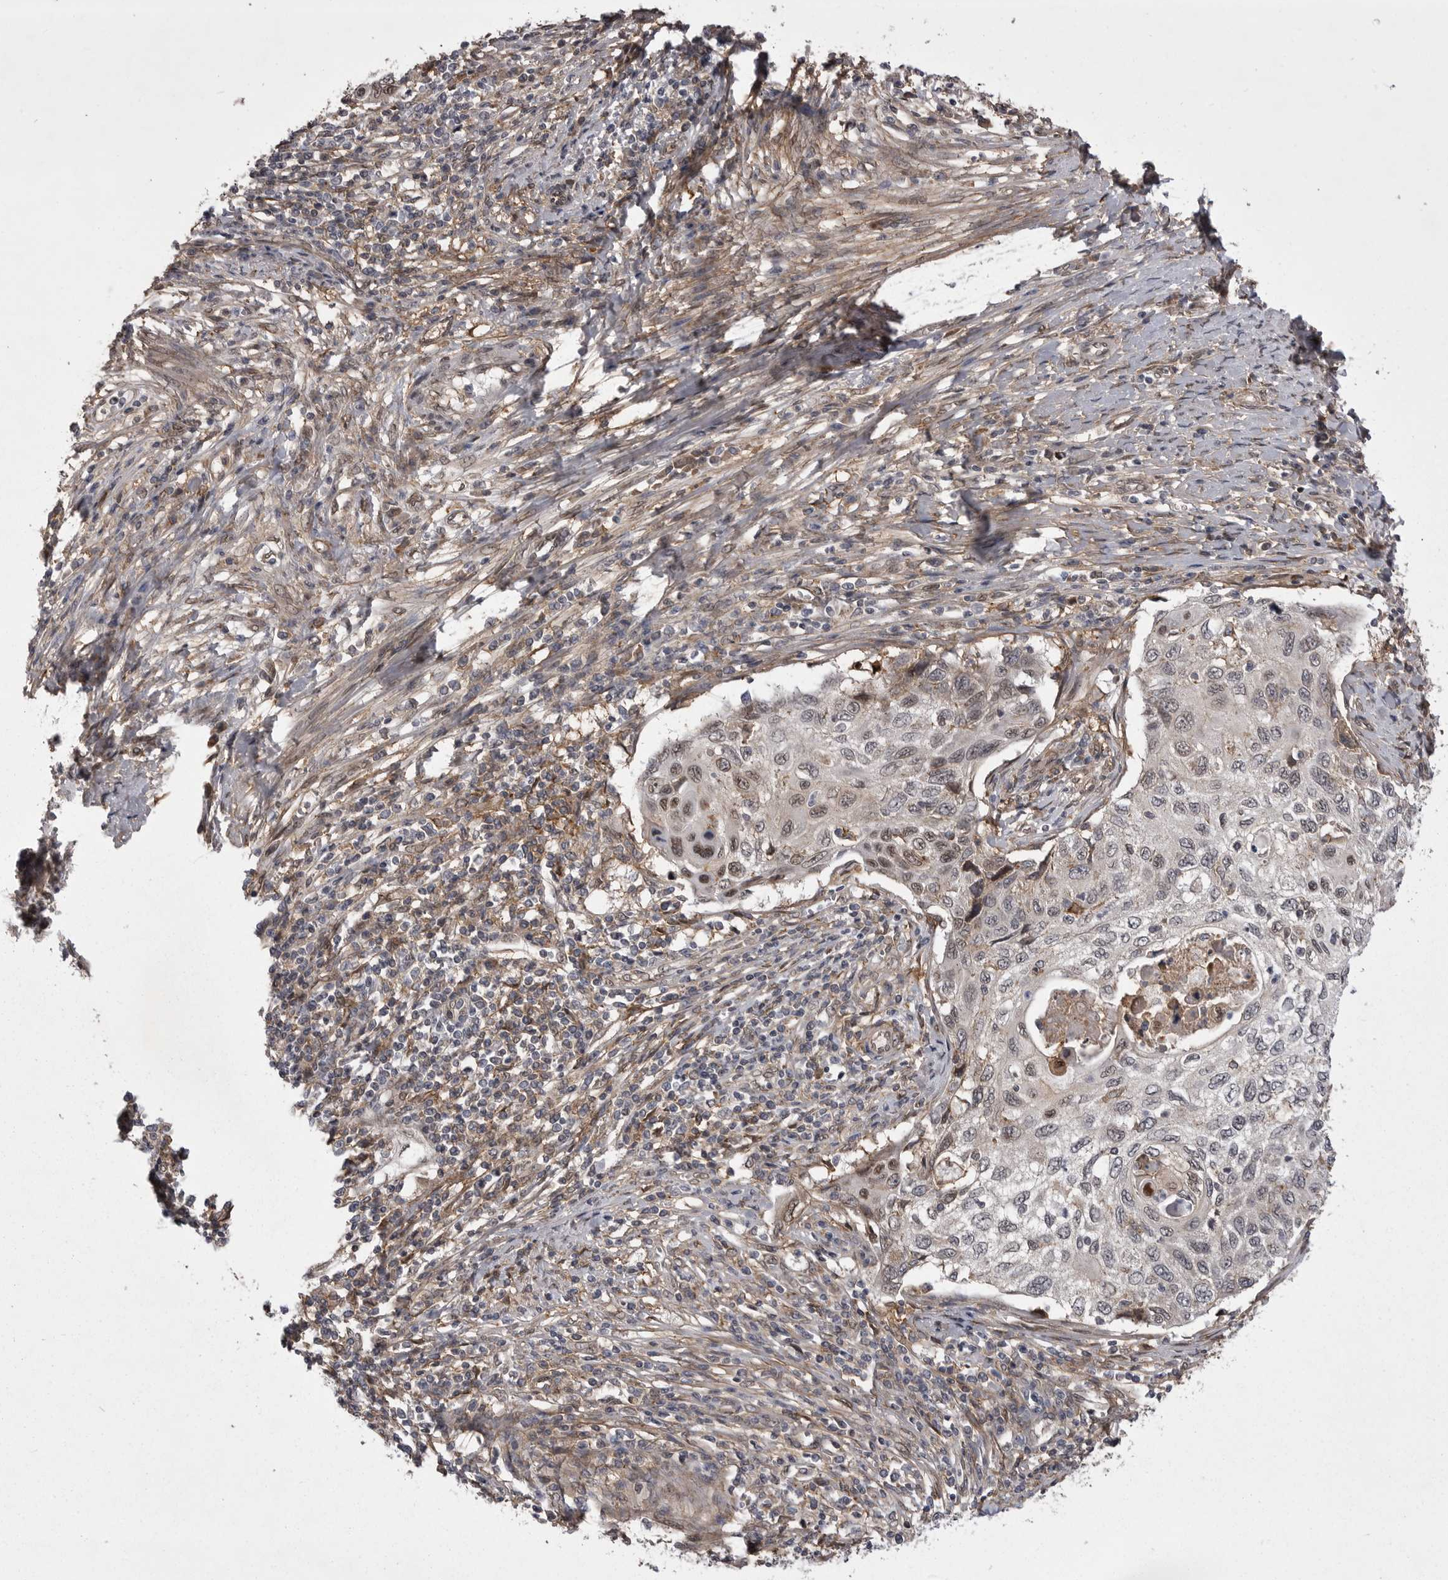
{"staining": {"intensity": "weak", "quantity": "<25%", "location": "nuclear"}, "tissue": "cervical cancer", "cell_type": "Tumor cells", "image_type": "cancer", "snomed": [{"axis": "morphology", "description": "Squamous cell carcinoma, NOS"}, {"axis": "topography", "description": "Cervix"}], "caption": "The histopathology image demonstrates no staining of tumor cells in squamous cell carcinoma (cervical). (DAB (3,3'-diaminobenzidine) immunohistochemistry visualized using brightfield microscopy, high magnification).", "gene": "ABL1", "patient": {"sex": "female", "age": 70}}